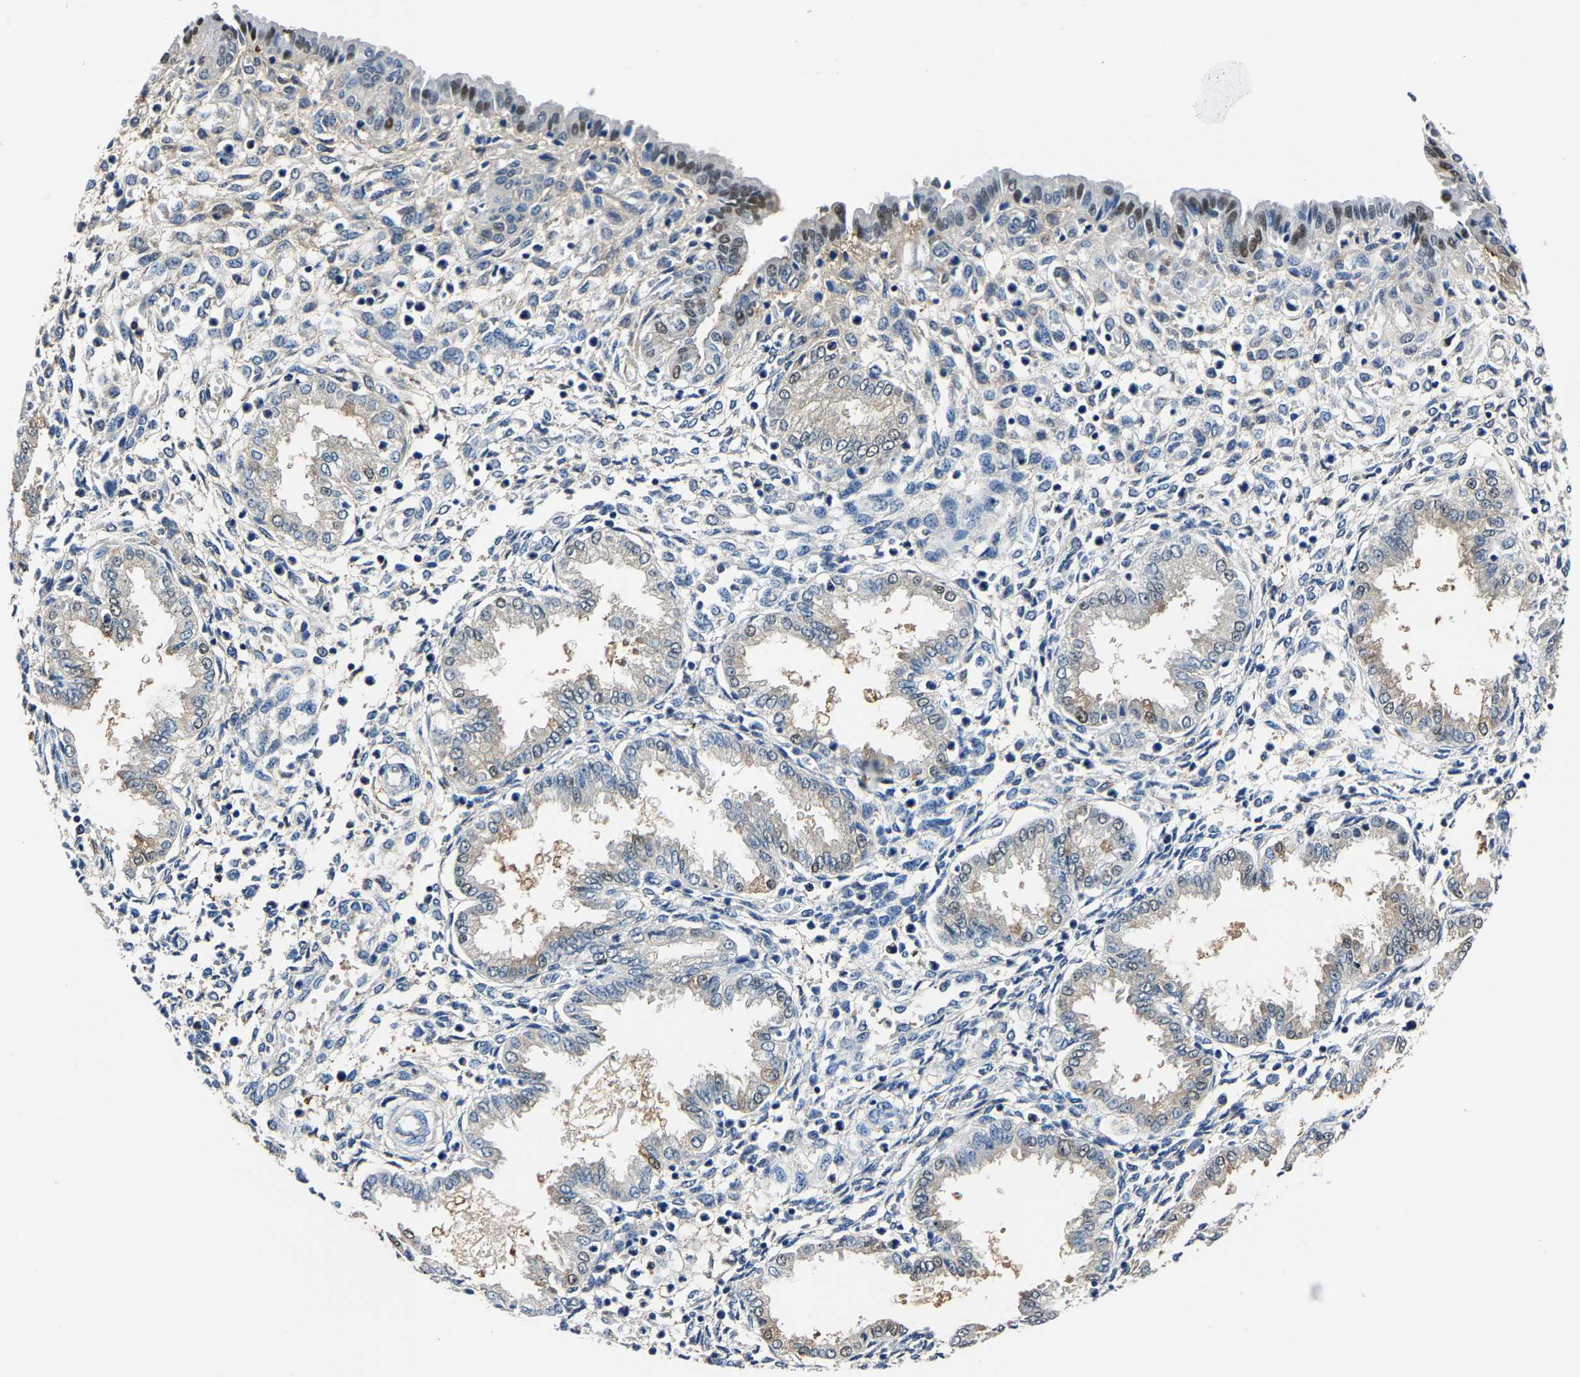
{"staining": {"intensity": "negative", "quantity": "none", "location": "none"}, "tissue": "endometrium", "cell_type": "Cells in endometrial stroma", "image_type": "normal", "snomed": [{"axis": "morphology", "description": "Normal tissue, NOS"}, {"axis": "topography", "description": "Endometrium"}], "caption": "A photomicrograph of endometrium stained for a protein shows no brown staining in cells in endometrial stroma.", "gene": "ALDOB", "patient": {"sex": "female", "age": 33}}